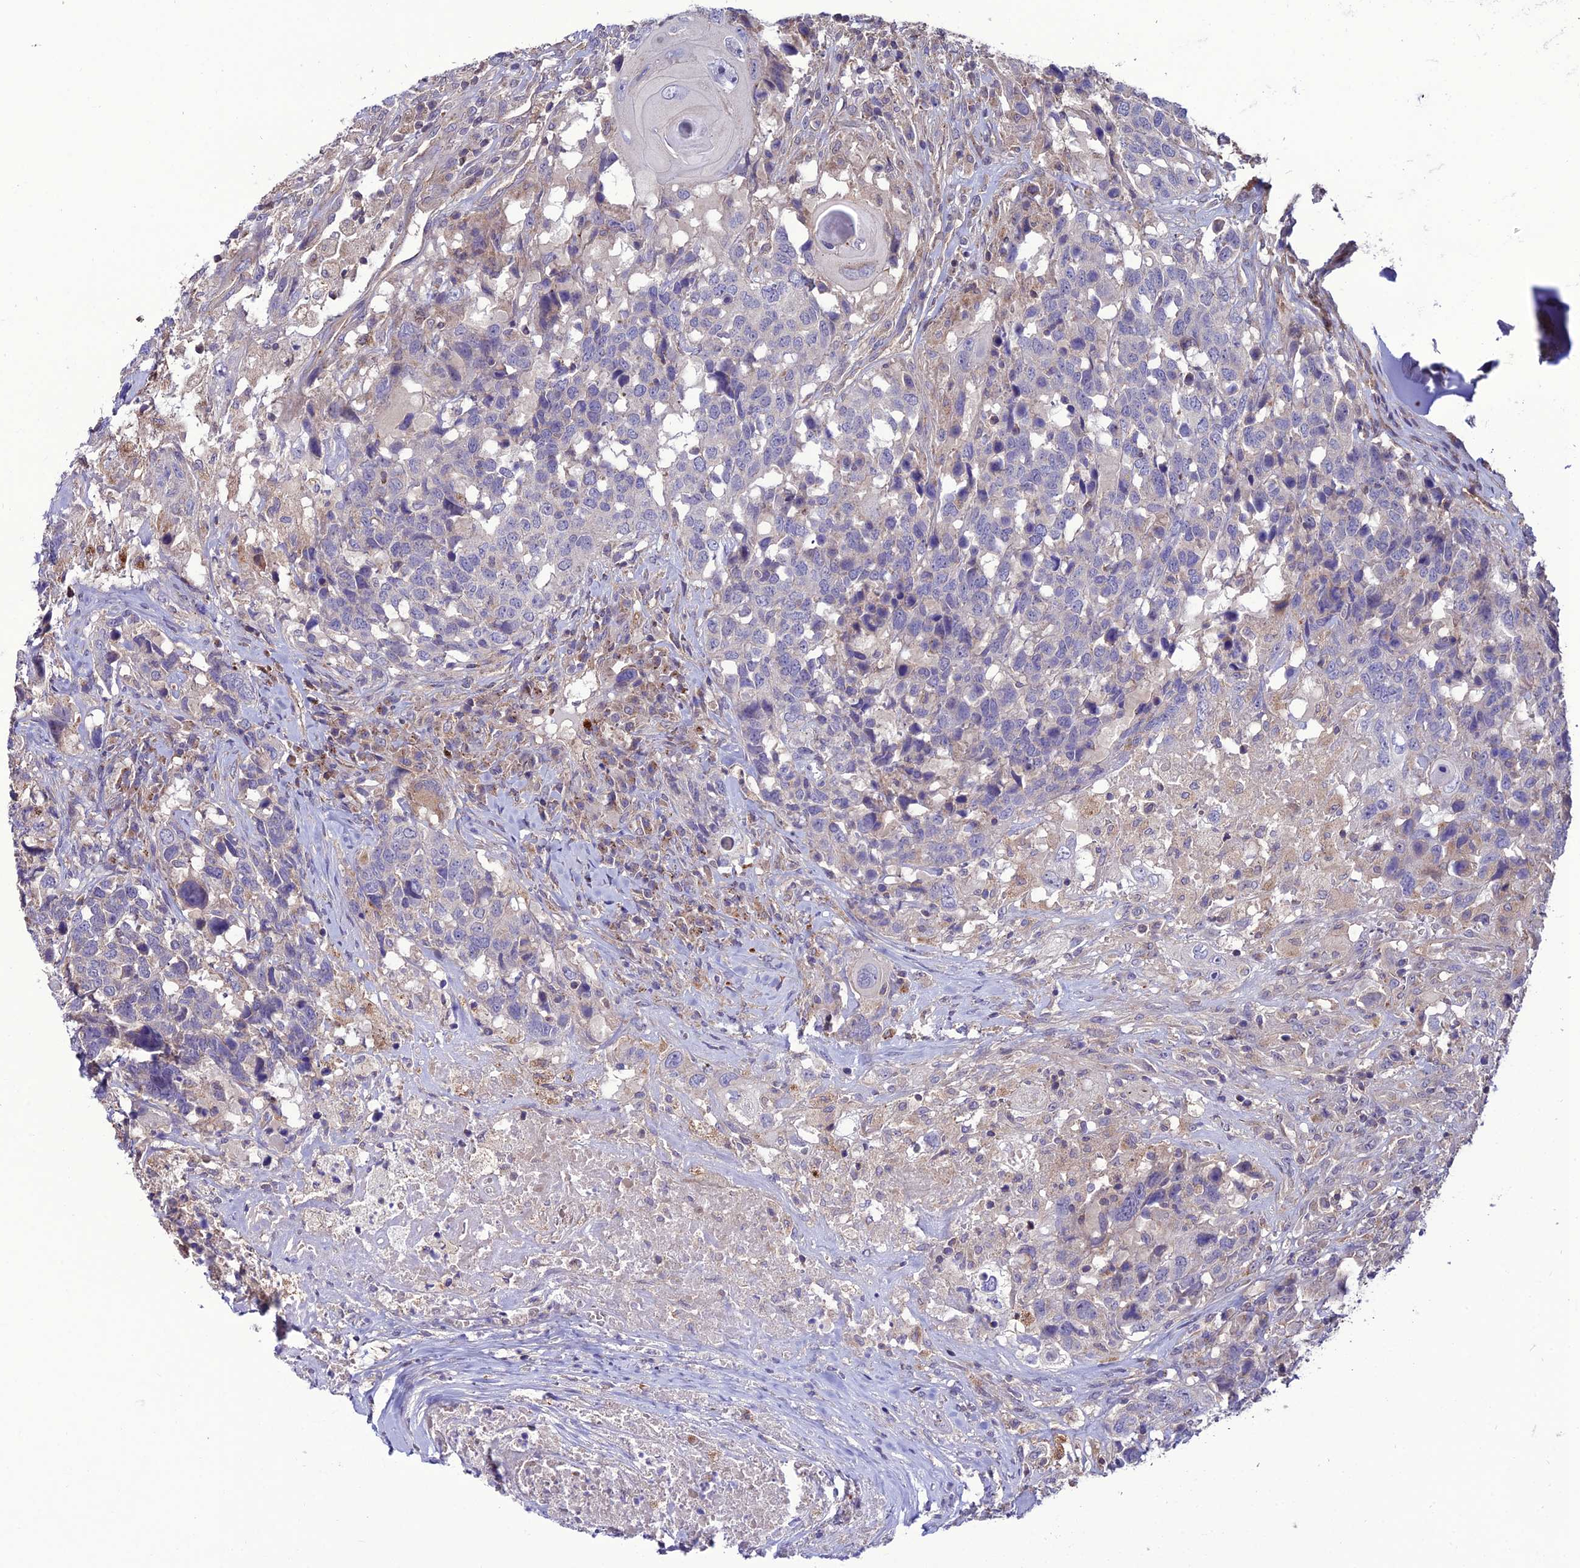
{"staining": {"intensity": "negative", "quantity": "none", "location": "none"}, "tissue": "head and neck cancer", "cell_type": "Tumor cells", "image_type": "cancer", "snomed": [{"axis": "morphology", "description": "Squamous cell carcinoma, NOS"}, {"axis": "topography", "description": "Head-Neck"}], "caption": "IHC micrograph of neoplastic tissue: head and neck cancer stained with DAB shows no significant protein expression in tumor cells.", "gene": "PPIL3", "patient": {"sex": "male", "age": 66}}